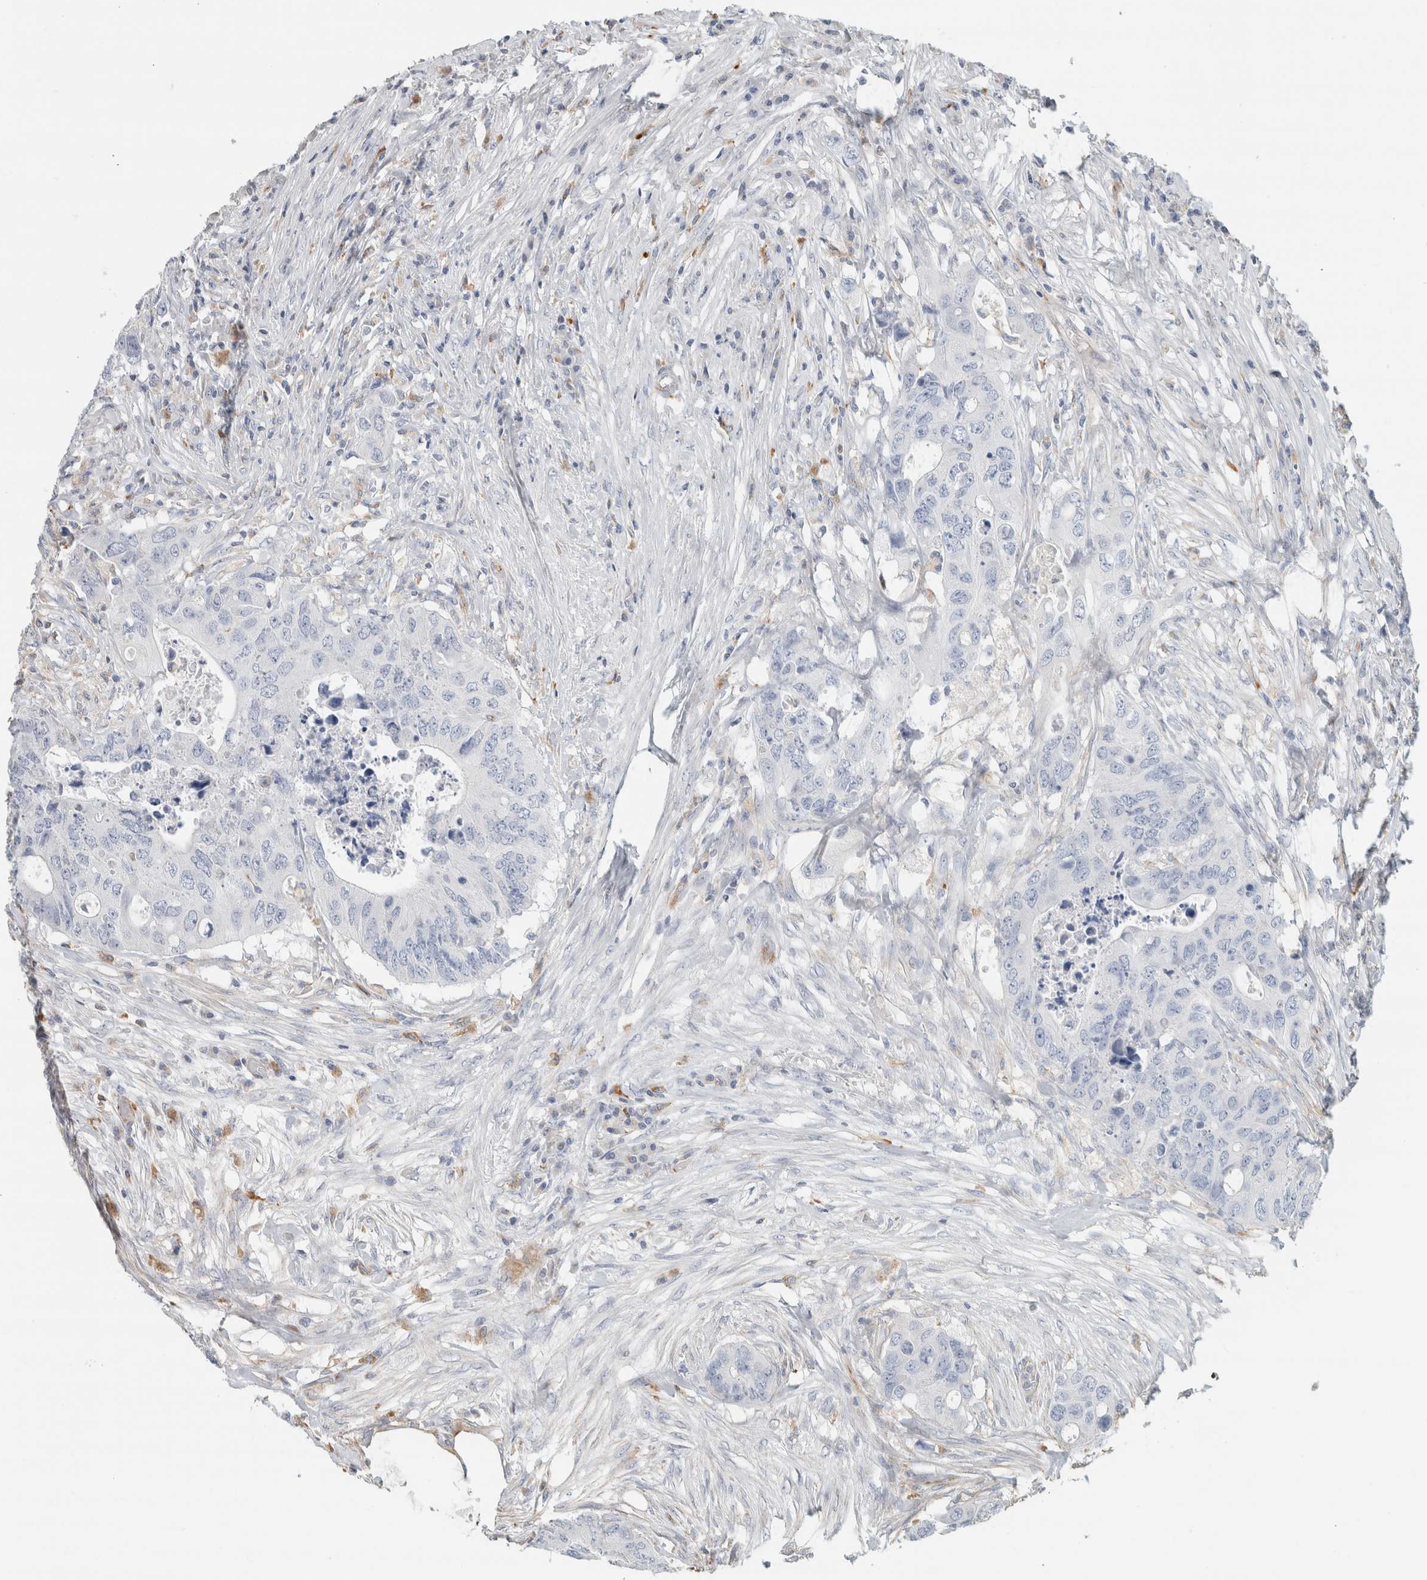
{"staining": {"intensity": "negative", "quantity": "none", "location": "none"}, "tissue": "colorectal cancer", "cell_type": "Tumor cells", "image_type": "cancer", "snomed": [{"axis": "morphology", "description": "Adenocarcinoma, NOS"}, {"axis": "topography", "description": "Colon"}], "caption": "An immunohistochemistry (IHC) image of colorectal cancer (adenocarcinoma) is shown. There is no staining in tumor cells of colorectal cancer (adenocarcinoma). Brightfield microscopy of immunohistochemistry stained with DAB (3,3'-diaminobenzidine) (brown) and hematoxylin (blue), captured at high magnification.", "gene": "LY86", "patient": {"sex": "male", "age": 71}}